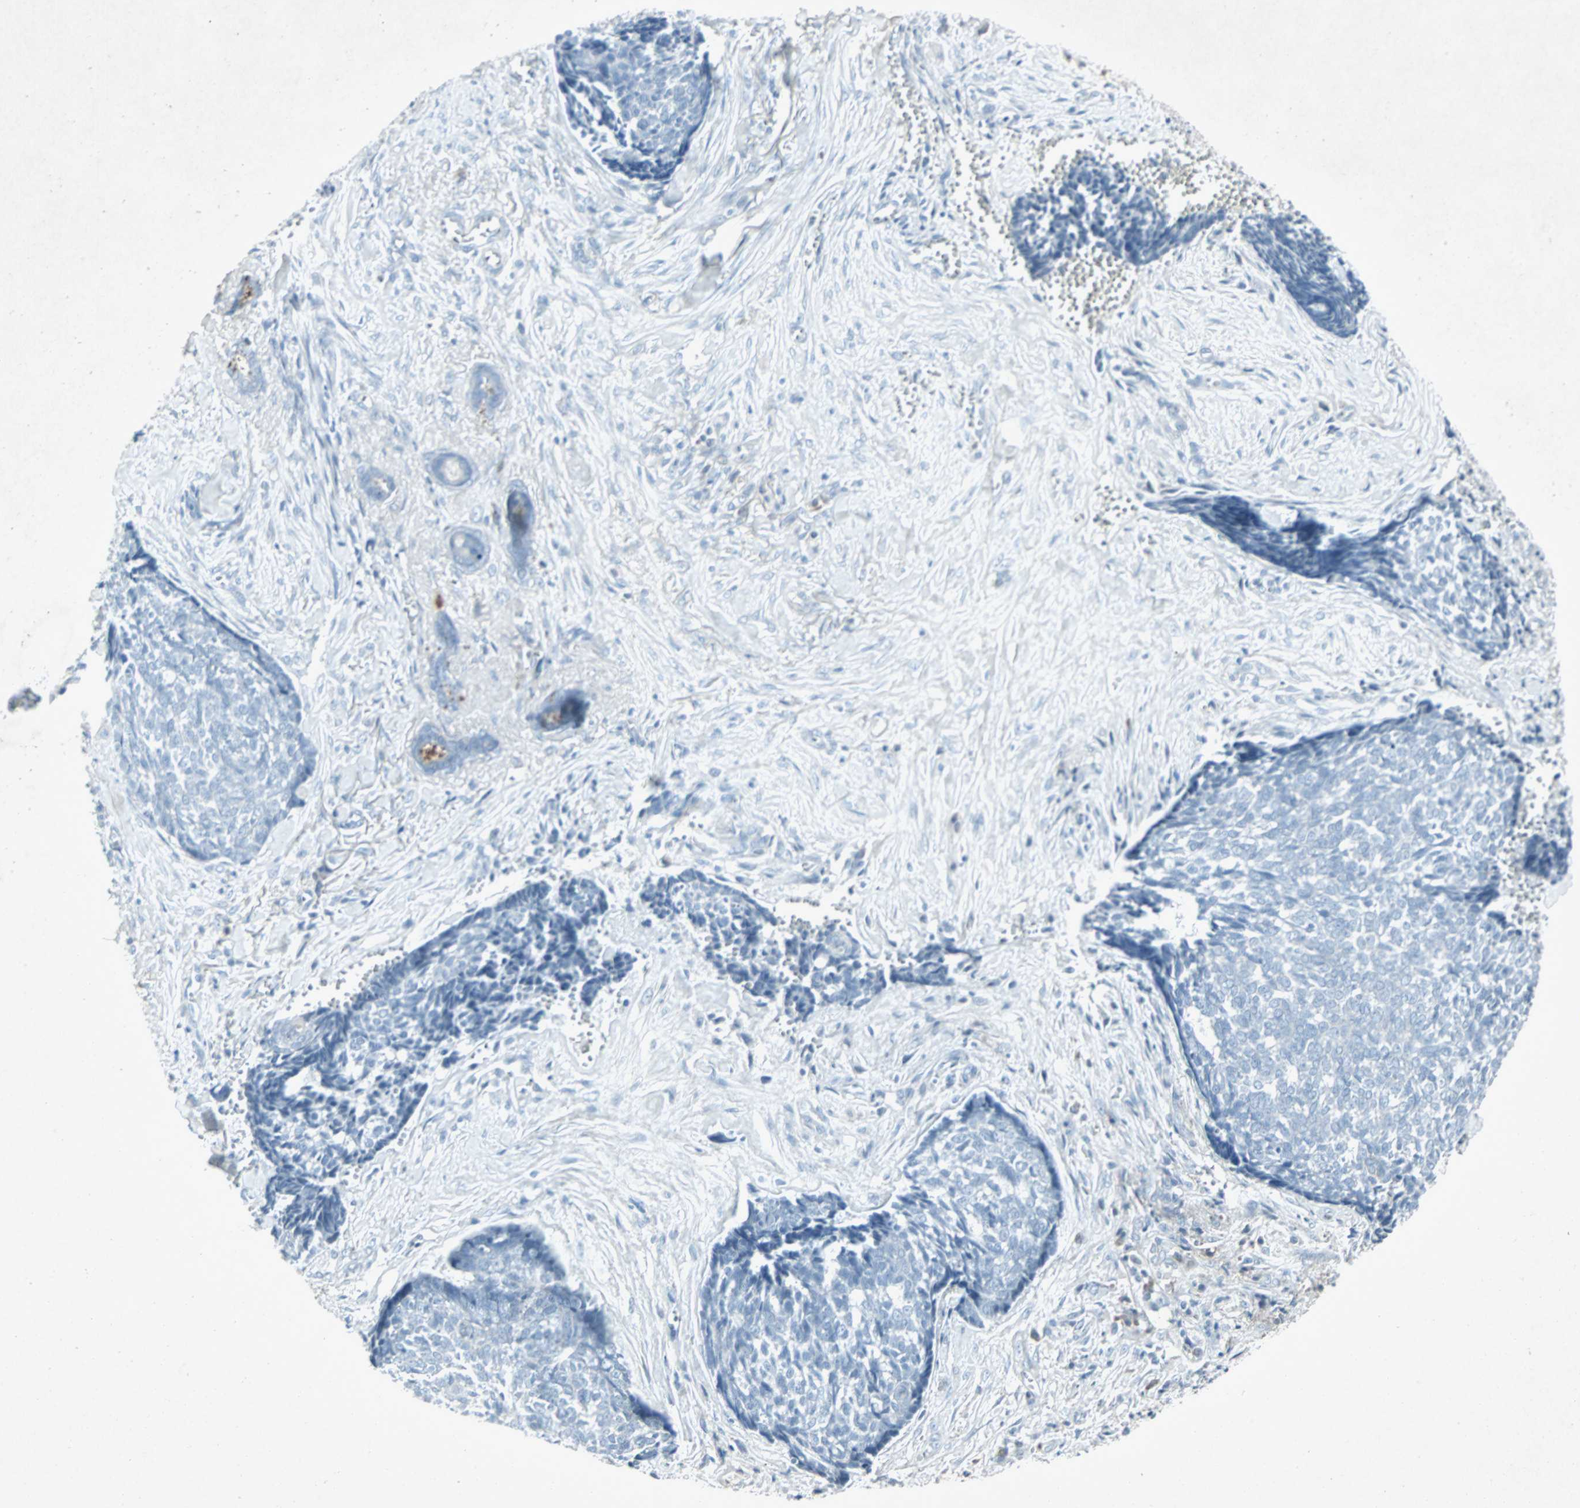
{"staining": {"intensity": "negative", "quantity": "none", "location": "none"}, "tissue": "skin cancer", "cell_type": "Tumor cells", "image_type": "cancer", "snomed": [{"axis": "morphology", "description": "Basal cell carcinoma"}, {"axis": "topography", "description": "Skin"}], "caption": "Tumor cells are negative for brown protein staining in basal cell carcinoma (skin).", "gene": "LANCL3", "patient": {"sex": "male", "age": 84}}